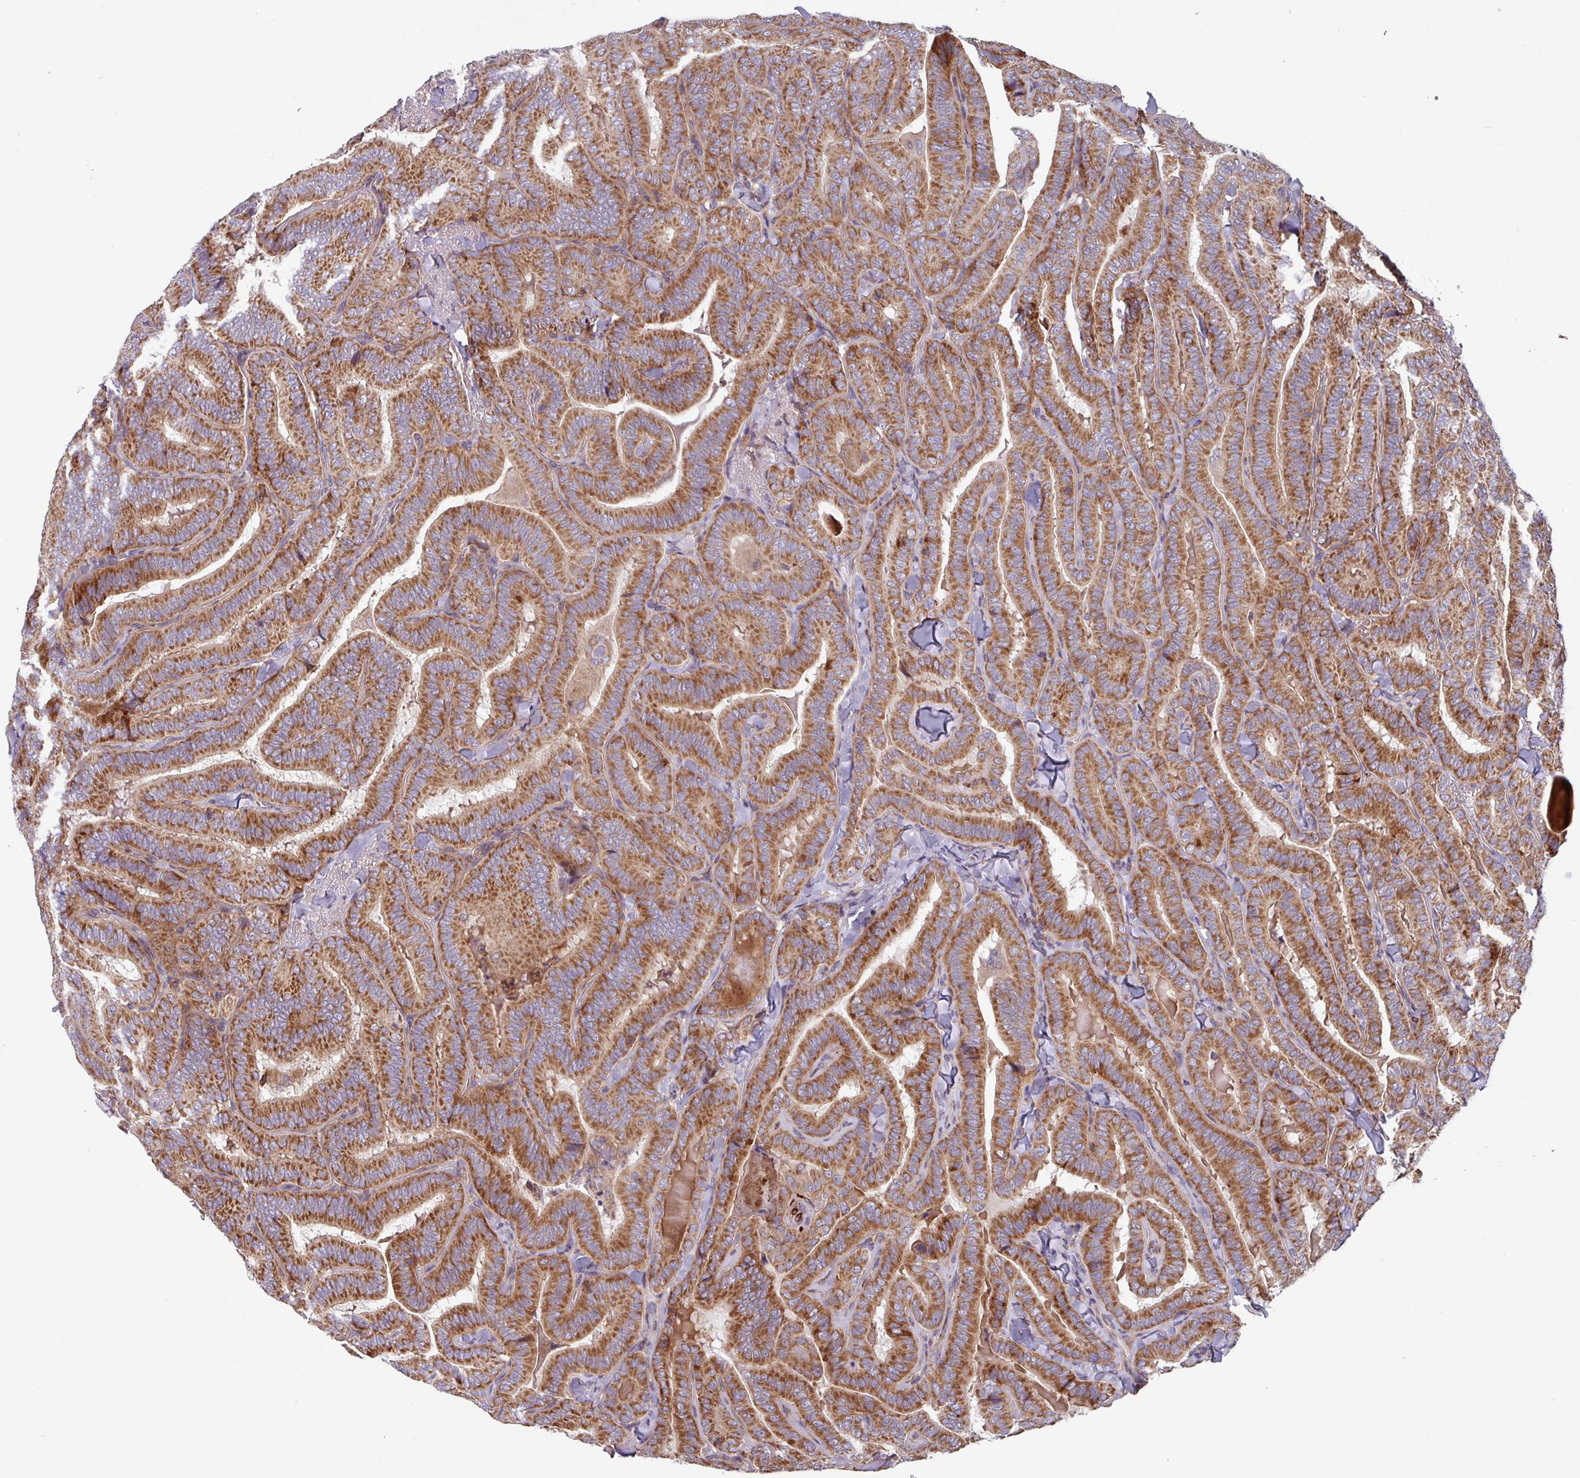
{"staining": {"intensity": "moderate", "quantity": ">75%", "location": "cytoplasmic/membranous"}, "tissue": "thyroid cancer", "cell_type": "Tumor cells", "image_type": "cancer", "snomed": [{"axis": "morphology", "description": "Papillary adenocarcinoma, NOS"}, {"axis": "topography", "description": "Thyroid gland"}], "caption": "A high-resolution micrograph shows IHC staining of papillary adenocarcinoma (thyroid), which reveals moderate cytoplasmic/membranous positivity in approximately >75% of tumor cells.", "gene": "PLEKHD1", "patient": {"sex": "male", "age": 61}}